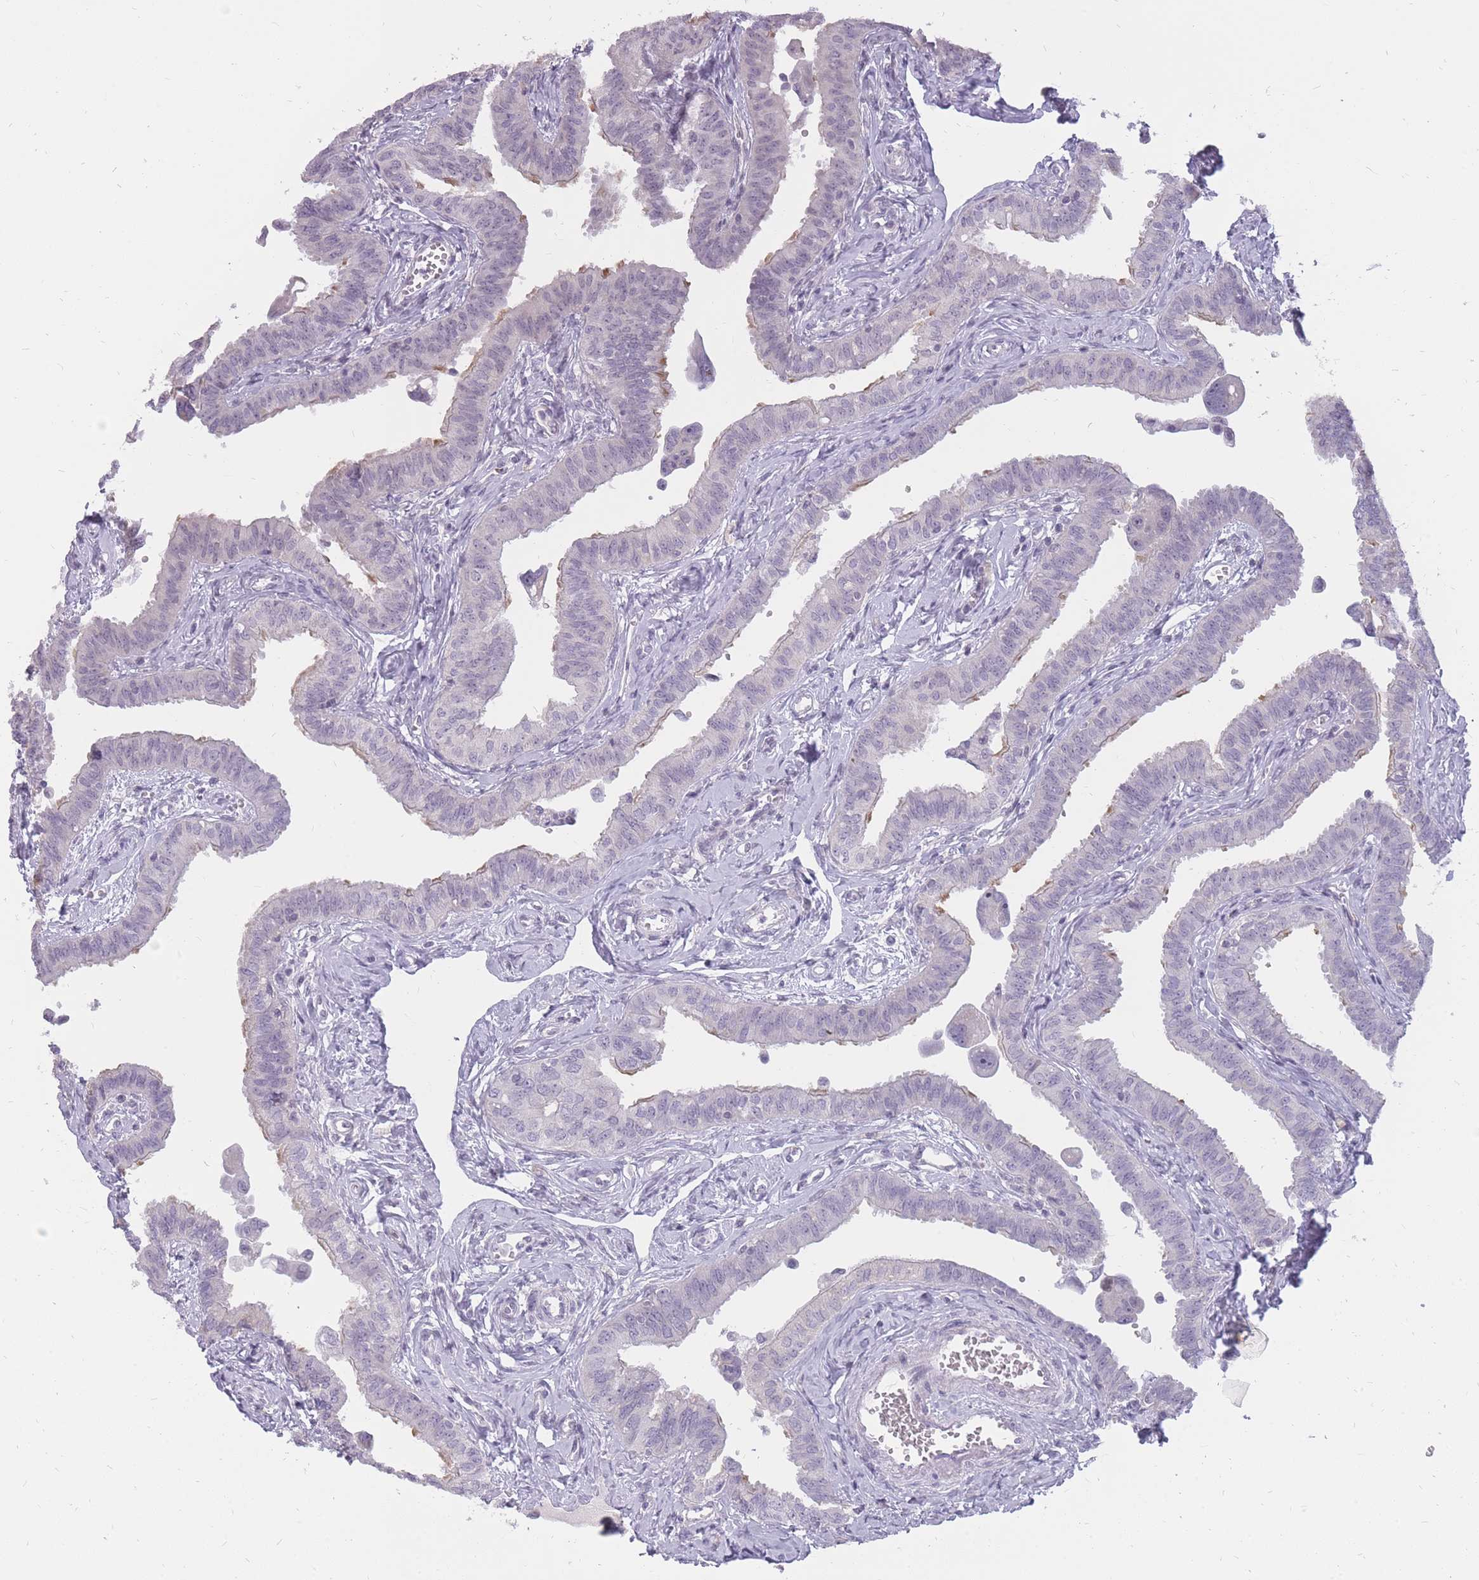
{"staining": {"intensity": "negative", "quantity": "none", "location": "none"}, "tissue": "fallopian tube", "cell_type": "Glandular cells", "image_type": "normal", "snomed": [{"axis": "morphology", "description": "Normal tissue, NOS"}, {"axis": "morphology", "description": "Carcinoma, NOS"}, {"axis": "topography", "description": "Fallopian tube"}, {"axis": "topography", "description": "Ovary"}], "caption": "High magnification brightfield microscopy of normal fallopian tube stained with DAB (brown) and counterstained with hematoxylin (blue): glandular cells show no significant expression. The staining is performed using DAB (3,3'-diaminobenzidine) brown chromogen with nuclei counter-stained in using hematoxylin.", "gene": "POM121C", "patient": {"sex": "female", "age": 59}}